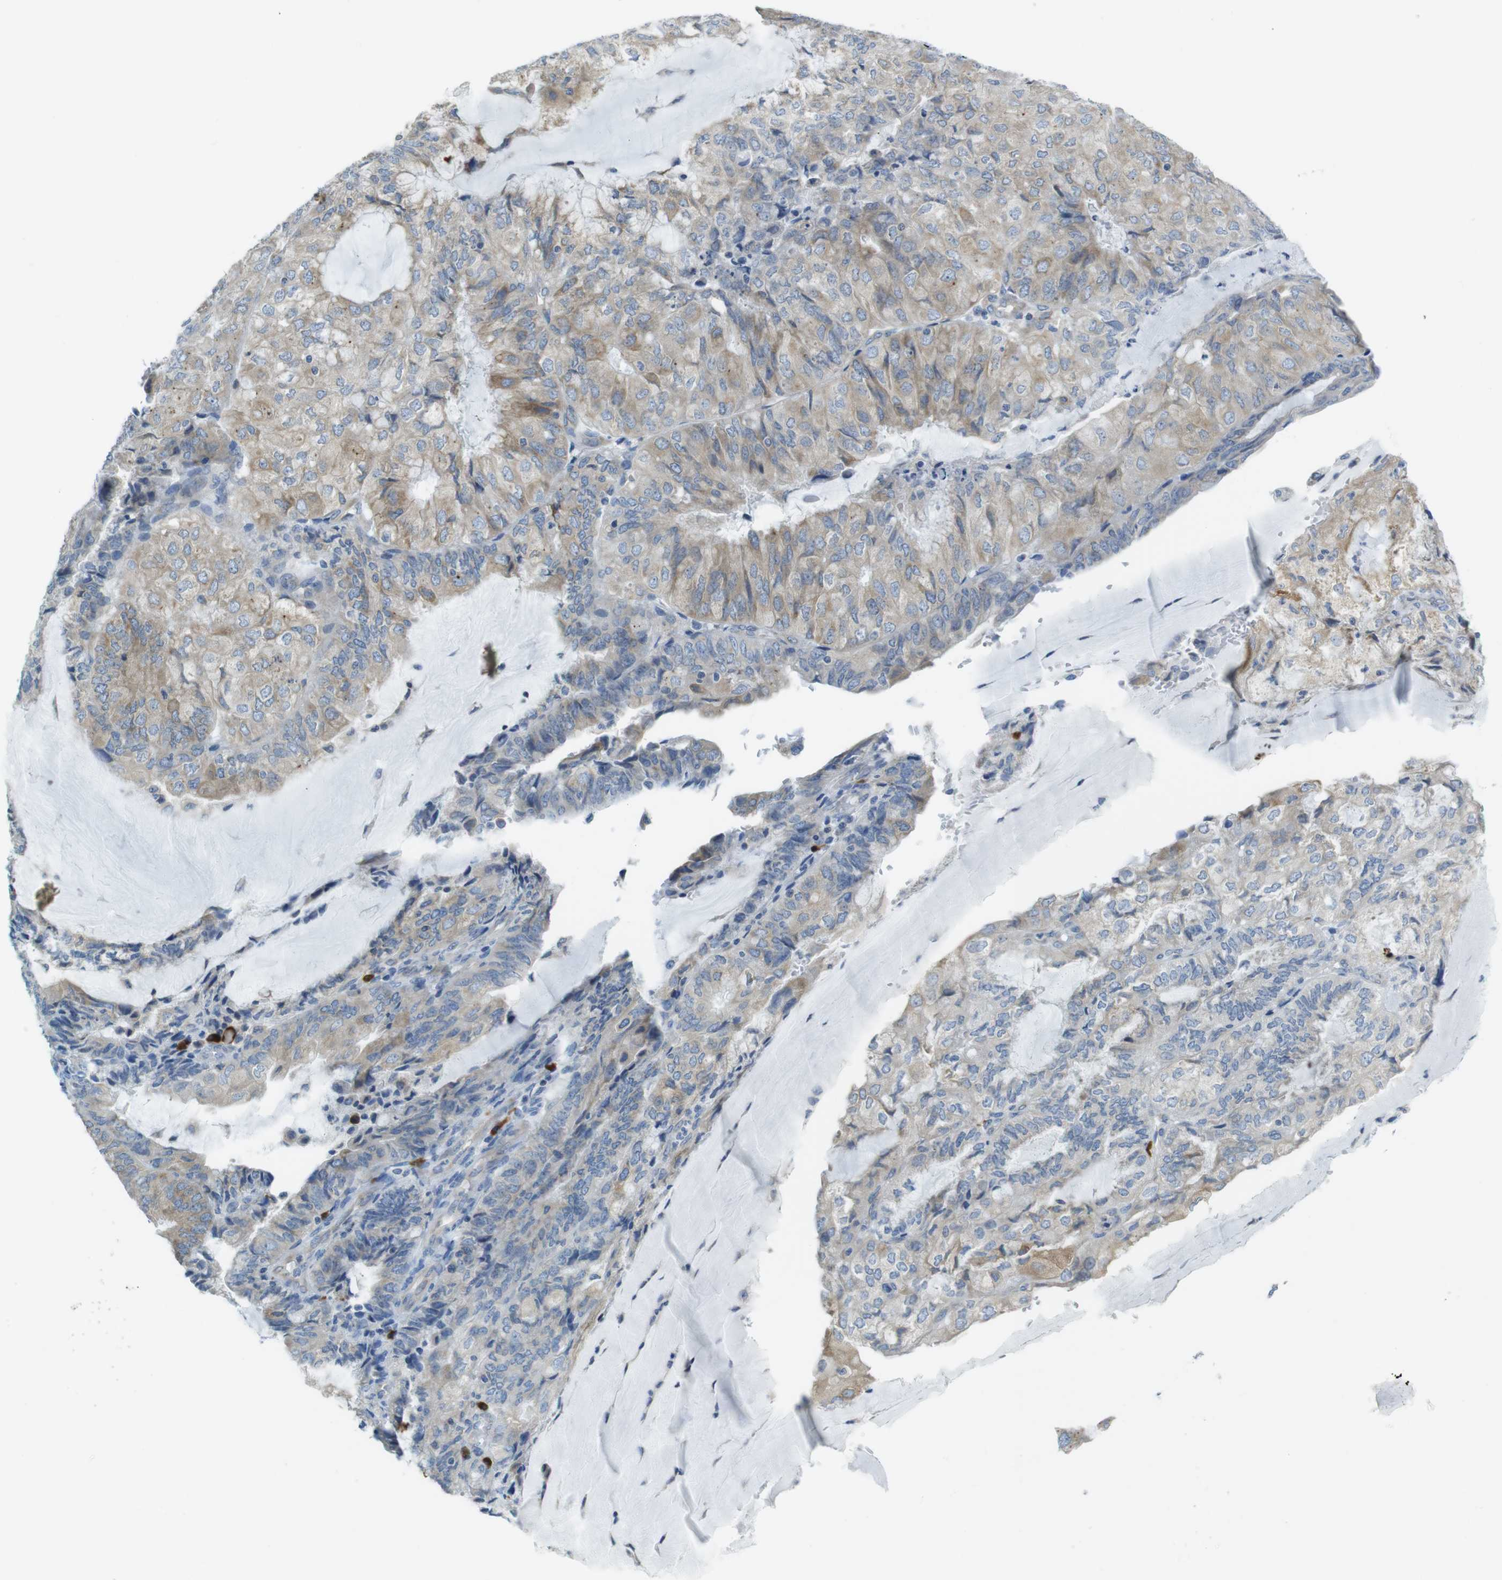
{"staining": {"intensity": "weak", "quantity": ">75%", "location": "cytoplasmic/membranous"}, "tissue": "endometrial cancer", "cell_type": "Tumor cells", "image_type": "cancer", "snomed": [{"axis": "morphology", "description": "Adenocarcinoma, NOS"}, {"axis": "topography", "description": "Endometrium"}], "caption": "Endometrial cancer stained with immunohistochemistry (IHC) reveals weak cytoplasmic/membranous staining in about >75% of tumor cells.", "gene": "CLPTM1L", "patient": {"sex": "female", "age": 81}}